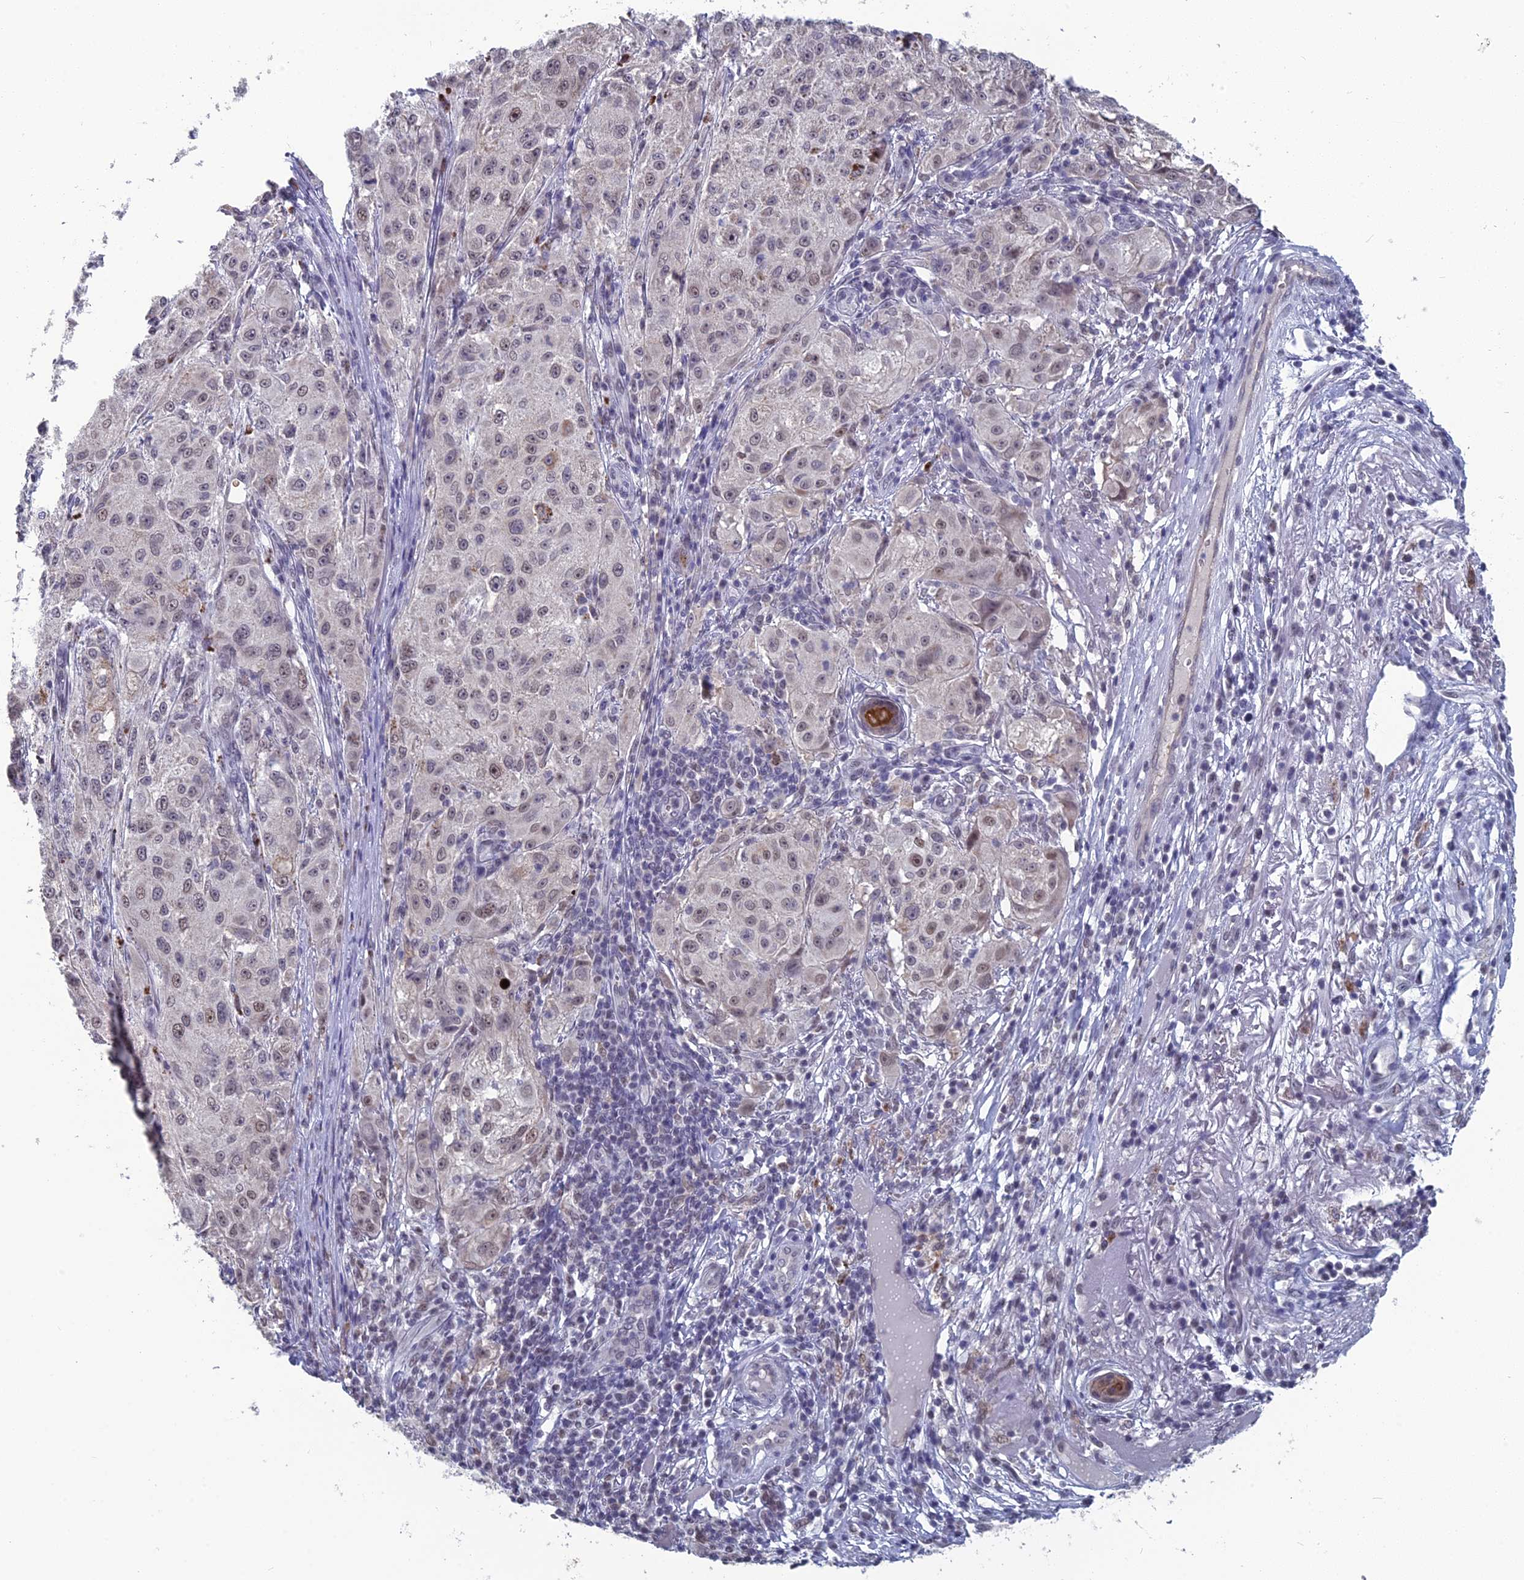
{"staining": {"intensity": "weak", "quantity": "25%-75%", "location": "nuclear"}, "tissue": "melanoma", "cell_type": "Tumor cells", "image_type": "cancer", "snomed": [{"axis": "morphology", "description": "Necrosis, NOS"}, {"axis": "morphology", "description": "Malignant melanoma, NOS"}, {"axis": "topography", "description": "Skin"}], "caption": "The immunohistochemical stain labels weak nuclear positivity in tumor cells of melanoma tissue.", "gene": "MT-CO3", "patient": {"sex": "female", "age": 87}}